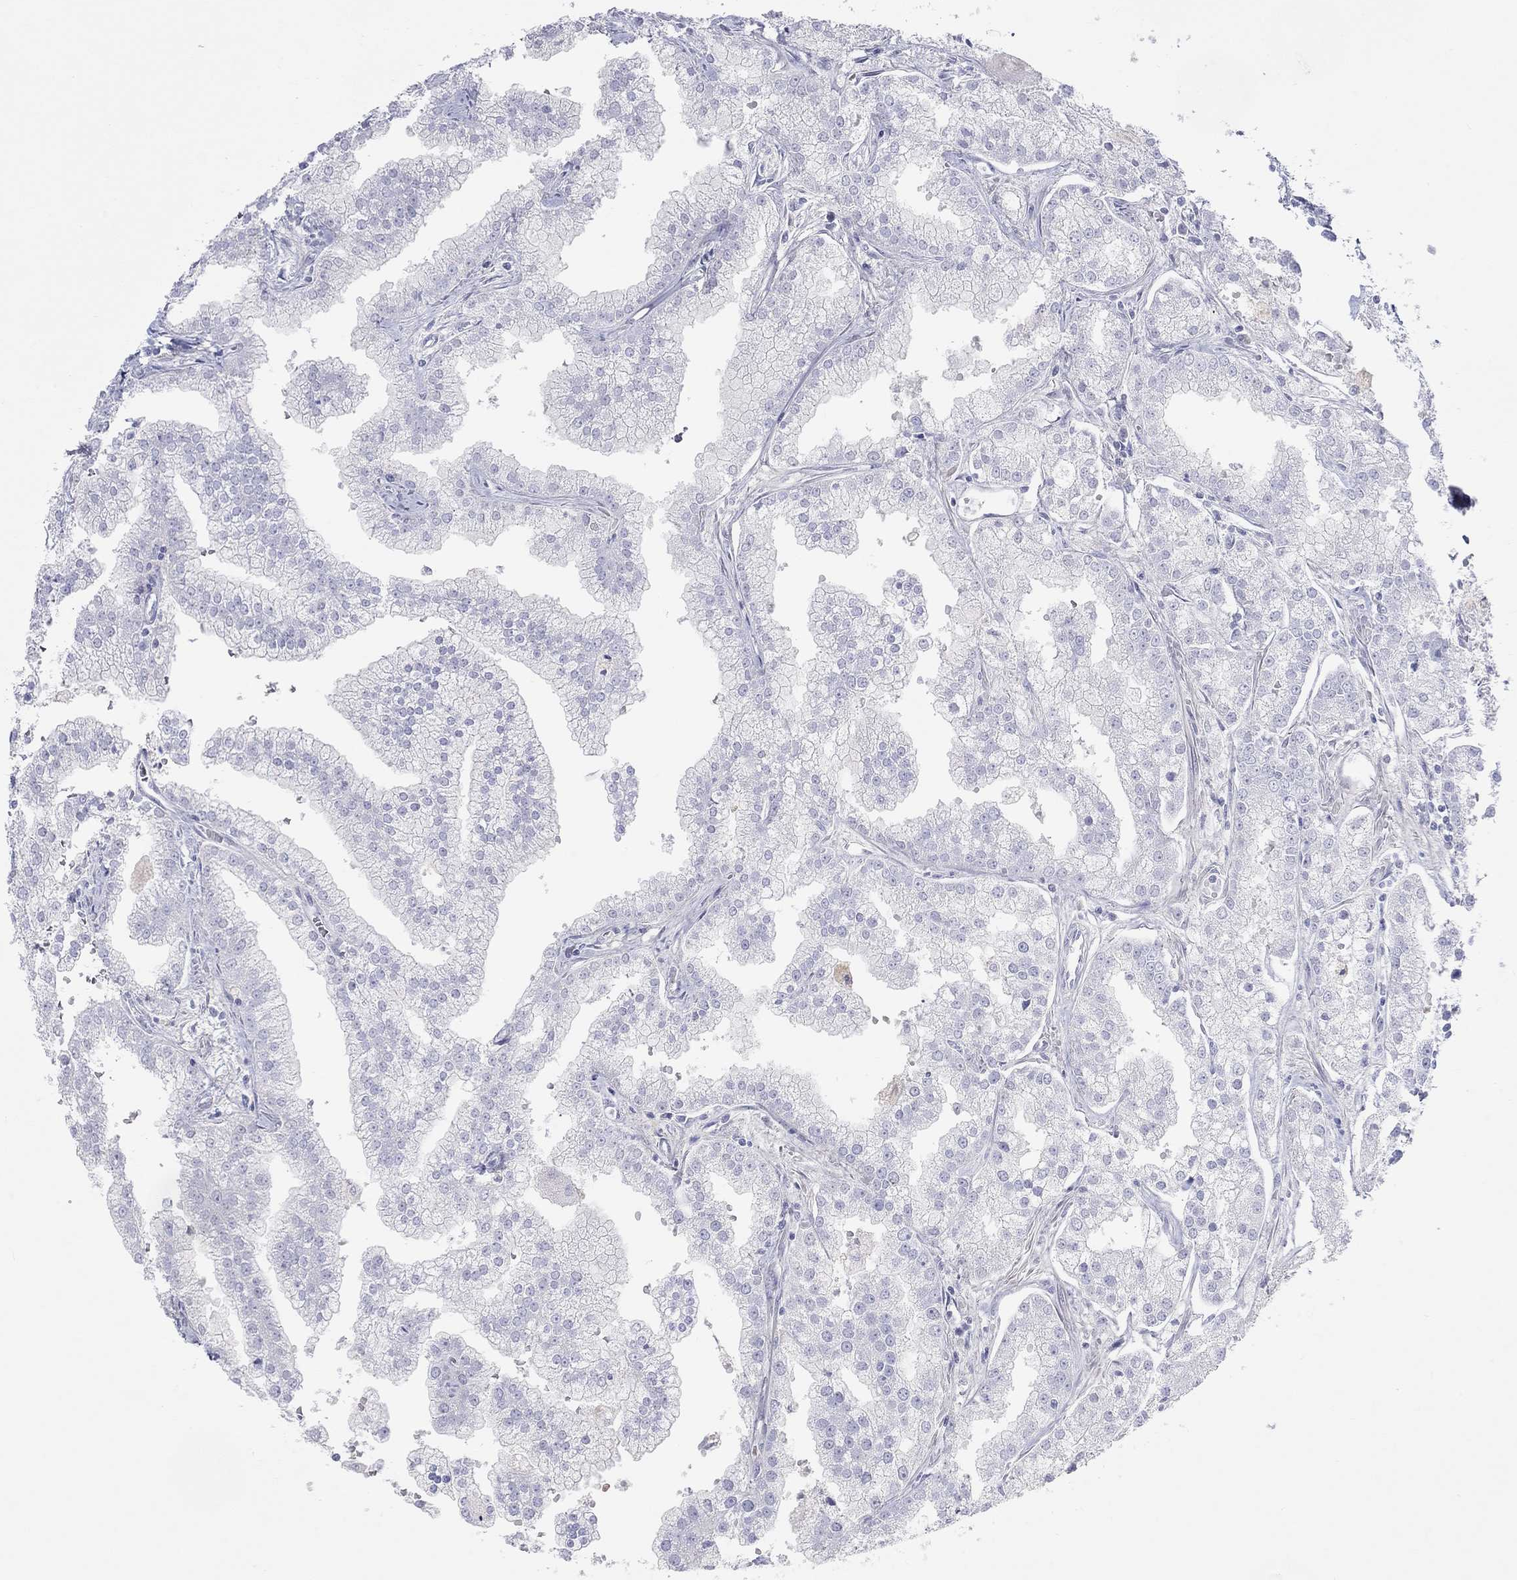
{"staining": {"intensity": "negative", "quantity": "none", "location": "none"}, "tissue": "prostate cancer", "cell_type": "Tumor cells", "image_type": "cancer", "snomed": [{"axis": "morphology", "description": "Adenocarcinoma, NOS"}, {"axis": "topography", "description": "Prostate"}], "caption": "Human prostate adenocarcinoma stained for a protein using immunohistochemistry exhibits no positivity in tumor cells.", "gene": "PCDHGC5", "patient": {"sex": "male", "age": 70}}